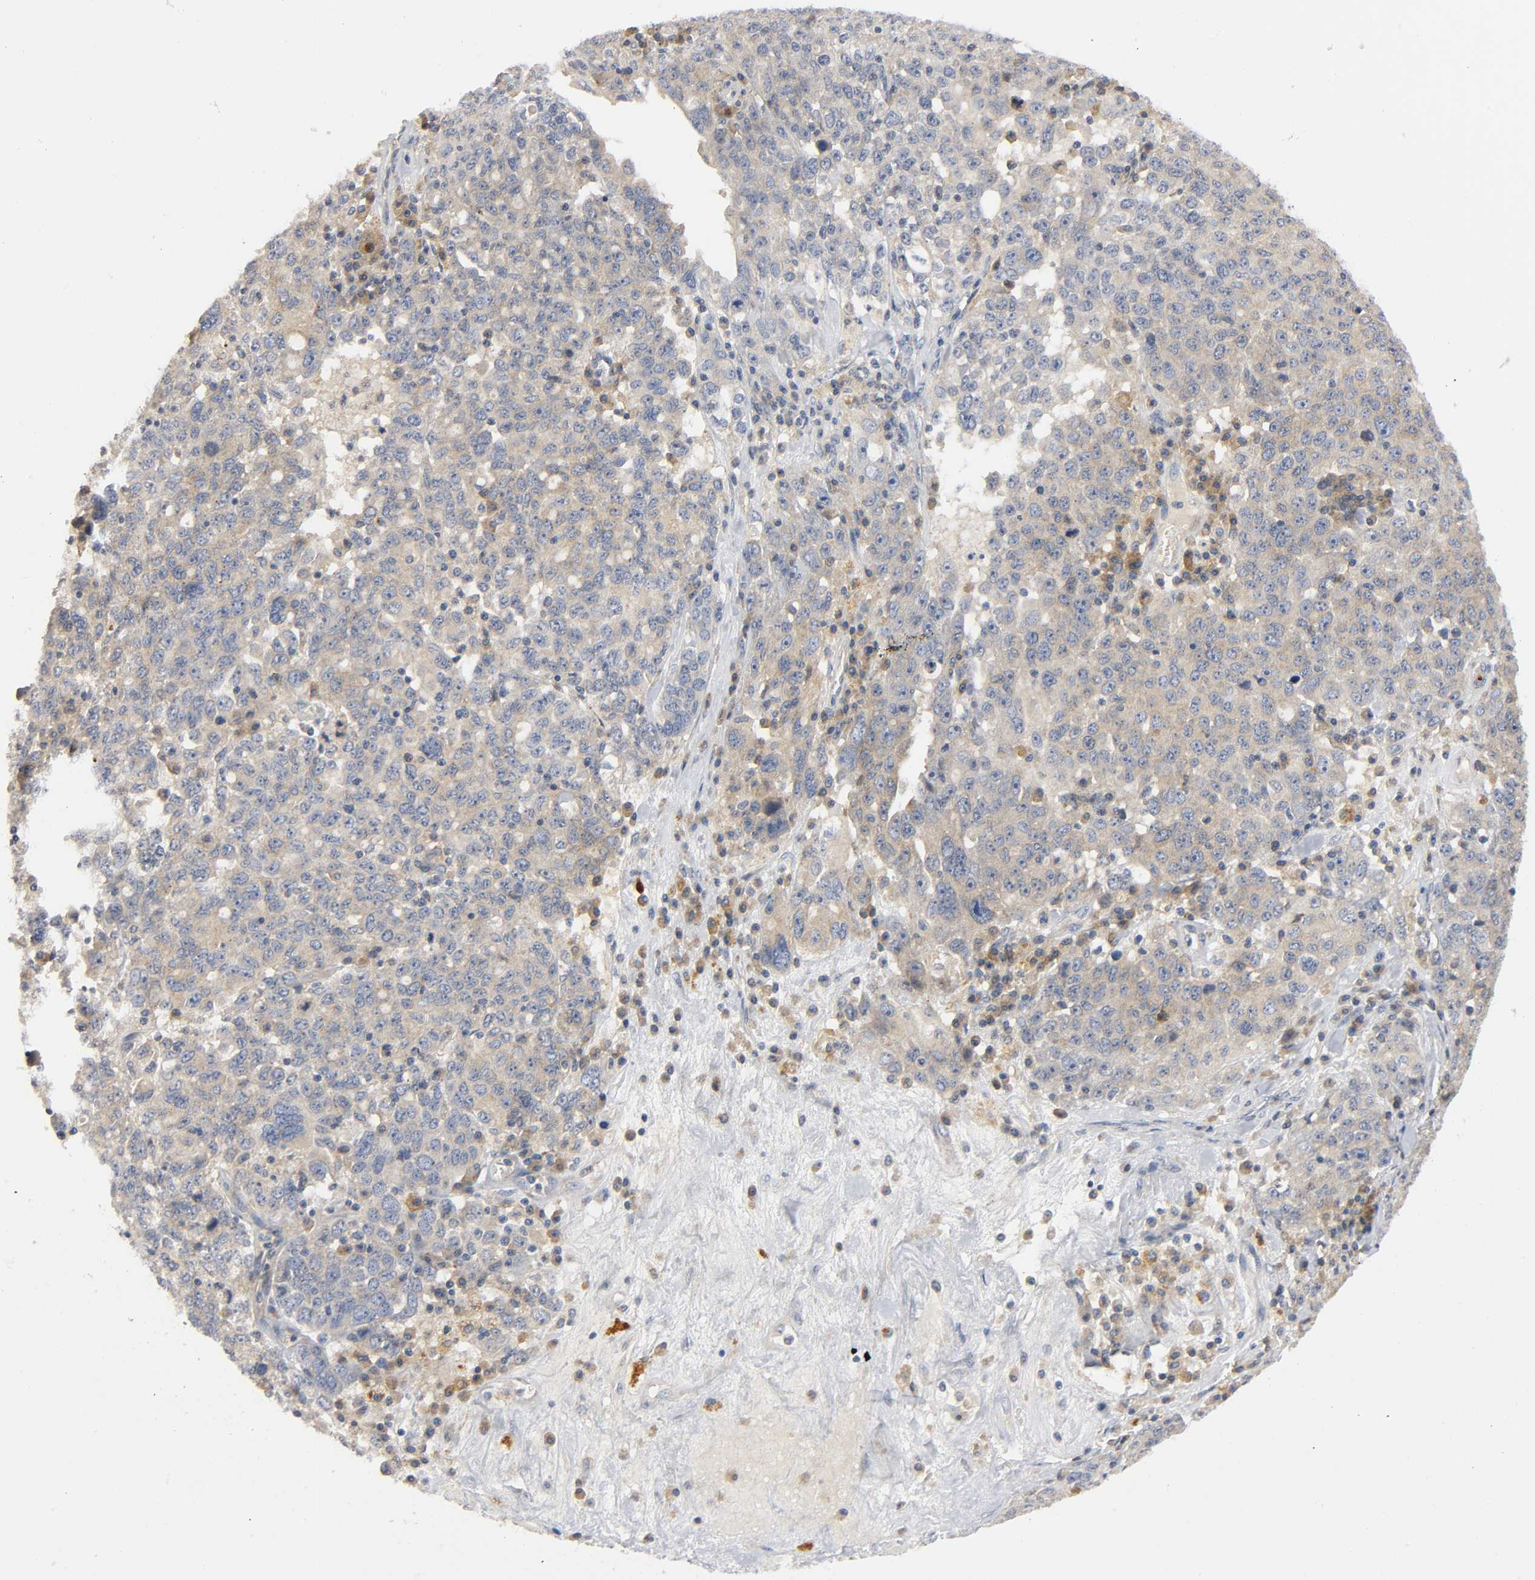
{"staining": {"intensity": "weak", "quantity": ">75%", "location": "cytoplasmic/membranous"}, "tissue": "ovarian cancer", "cell_type": "Tumor cells", "image_type": "cancer", "snomed": [{"axis": "morphology", "description": "Carcinoma, endometroid"}, {"axis": "topography", "description": "Ovary"}], "caption": "Immunohistochemical staining of human ovarian cancer shows weak cytoplasmic/membranous protein expression in approximately >75% of tumor cells. (DAB IHC with brightfield microscopy, high magnification).", "gene": "HDAC6", "patient": {"sex": "female", "age": 62}}